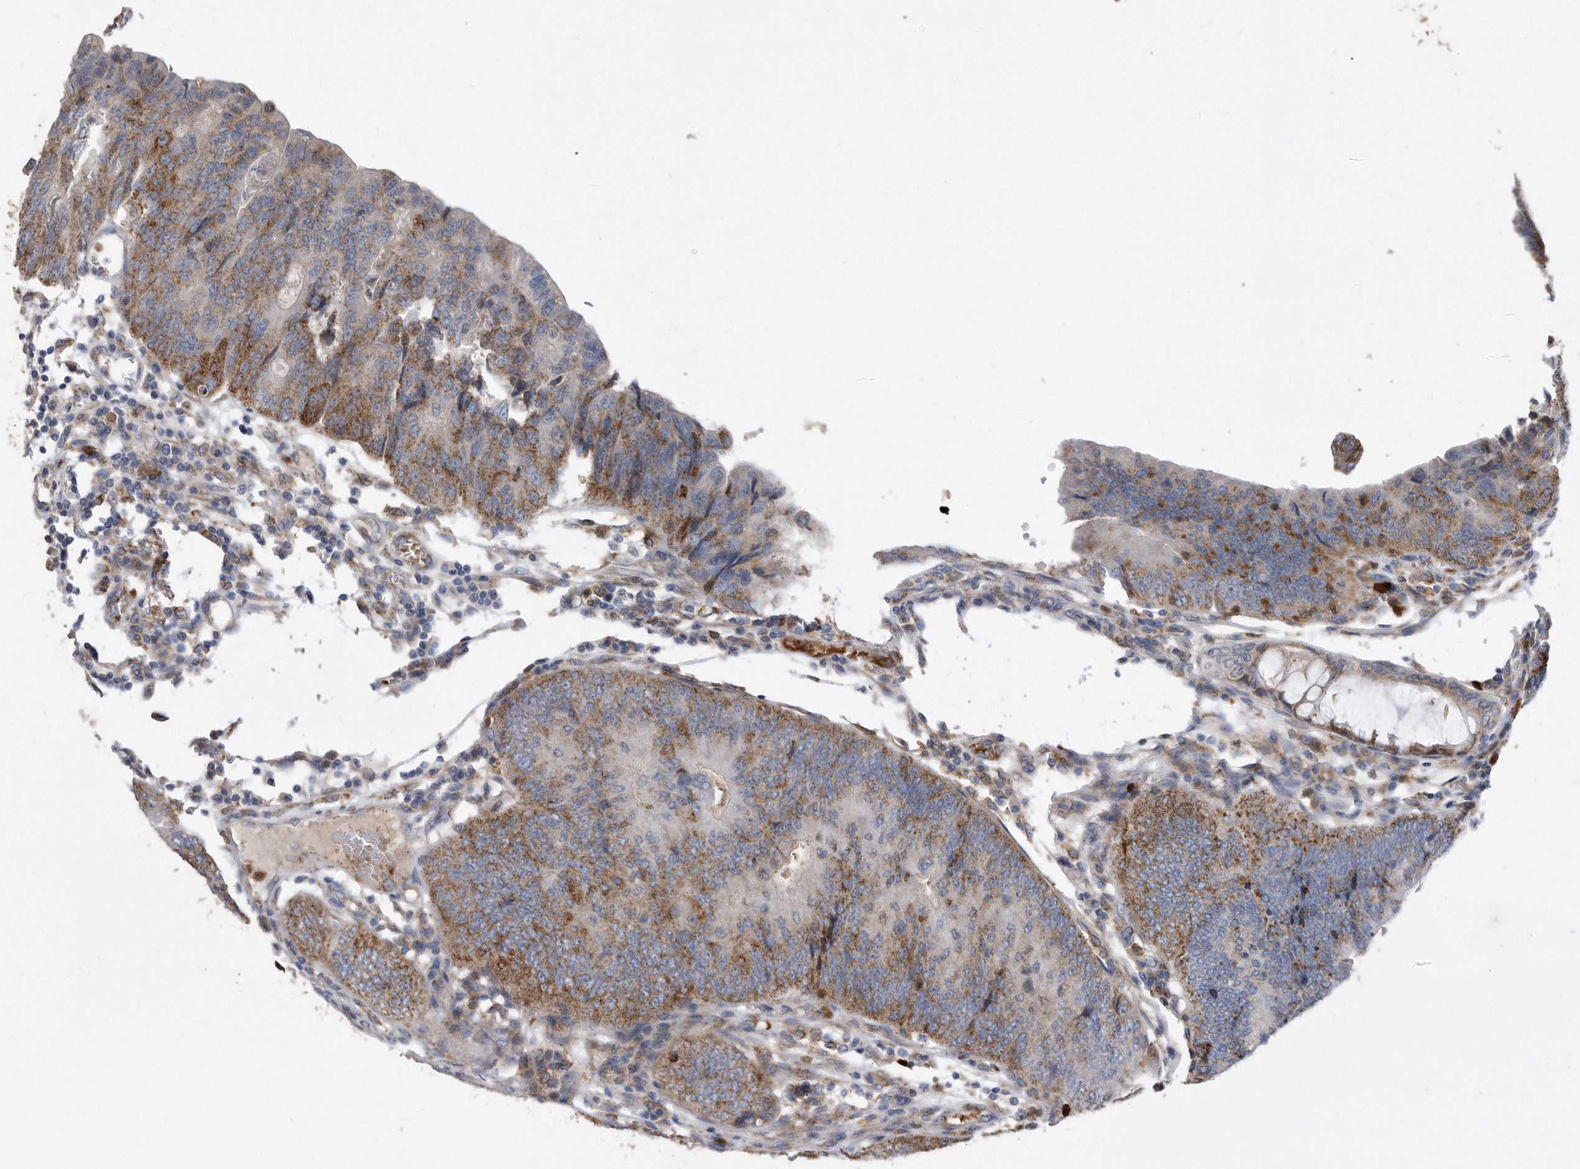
{"staining": {"intensity": "moderate", "quantity": ">75%", "location": "cytoplasmic/membranous"}, "tissue": "colorectal cancer", "cell_type": "Tumor cells", "image_type": "cancer", "snomed": [{"axis": "morphology", "description": "Adenocarcinoma, NOS"}, {"axis": "topography", "description": "Colon"}], "caption": "Colorectal cancer (adenocarcinoma) was stained to show a protein in brown. There is medium levels of moderate cytoplasmic/membranous staining in about >75% of tumor cells.", "gene": "CRISPLD2", "patient": {"sex": "female", "age": 67}}